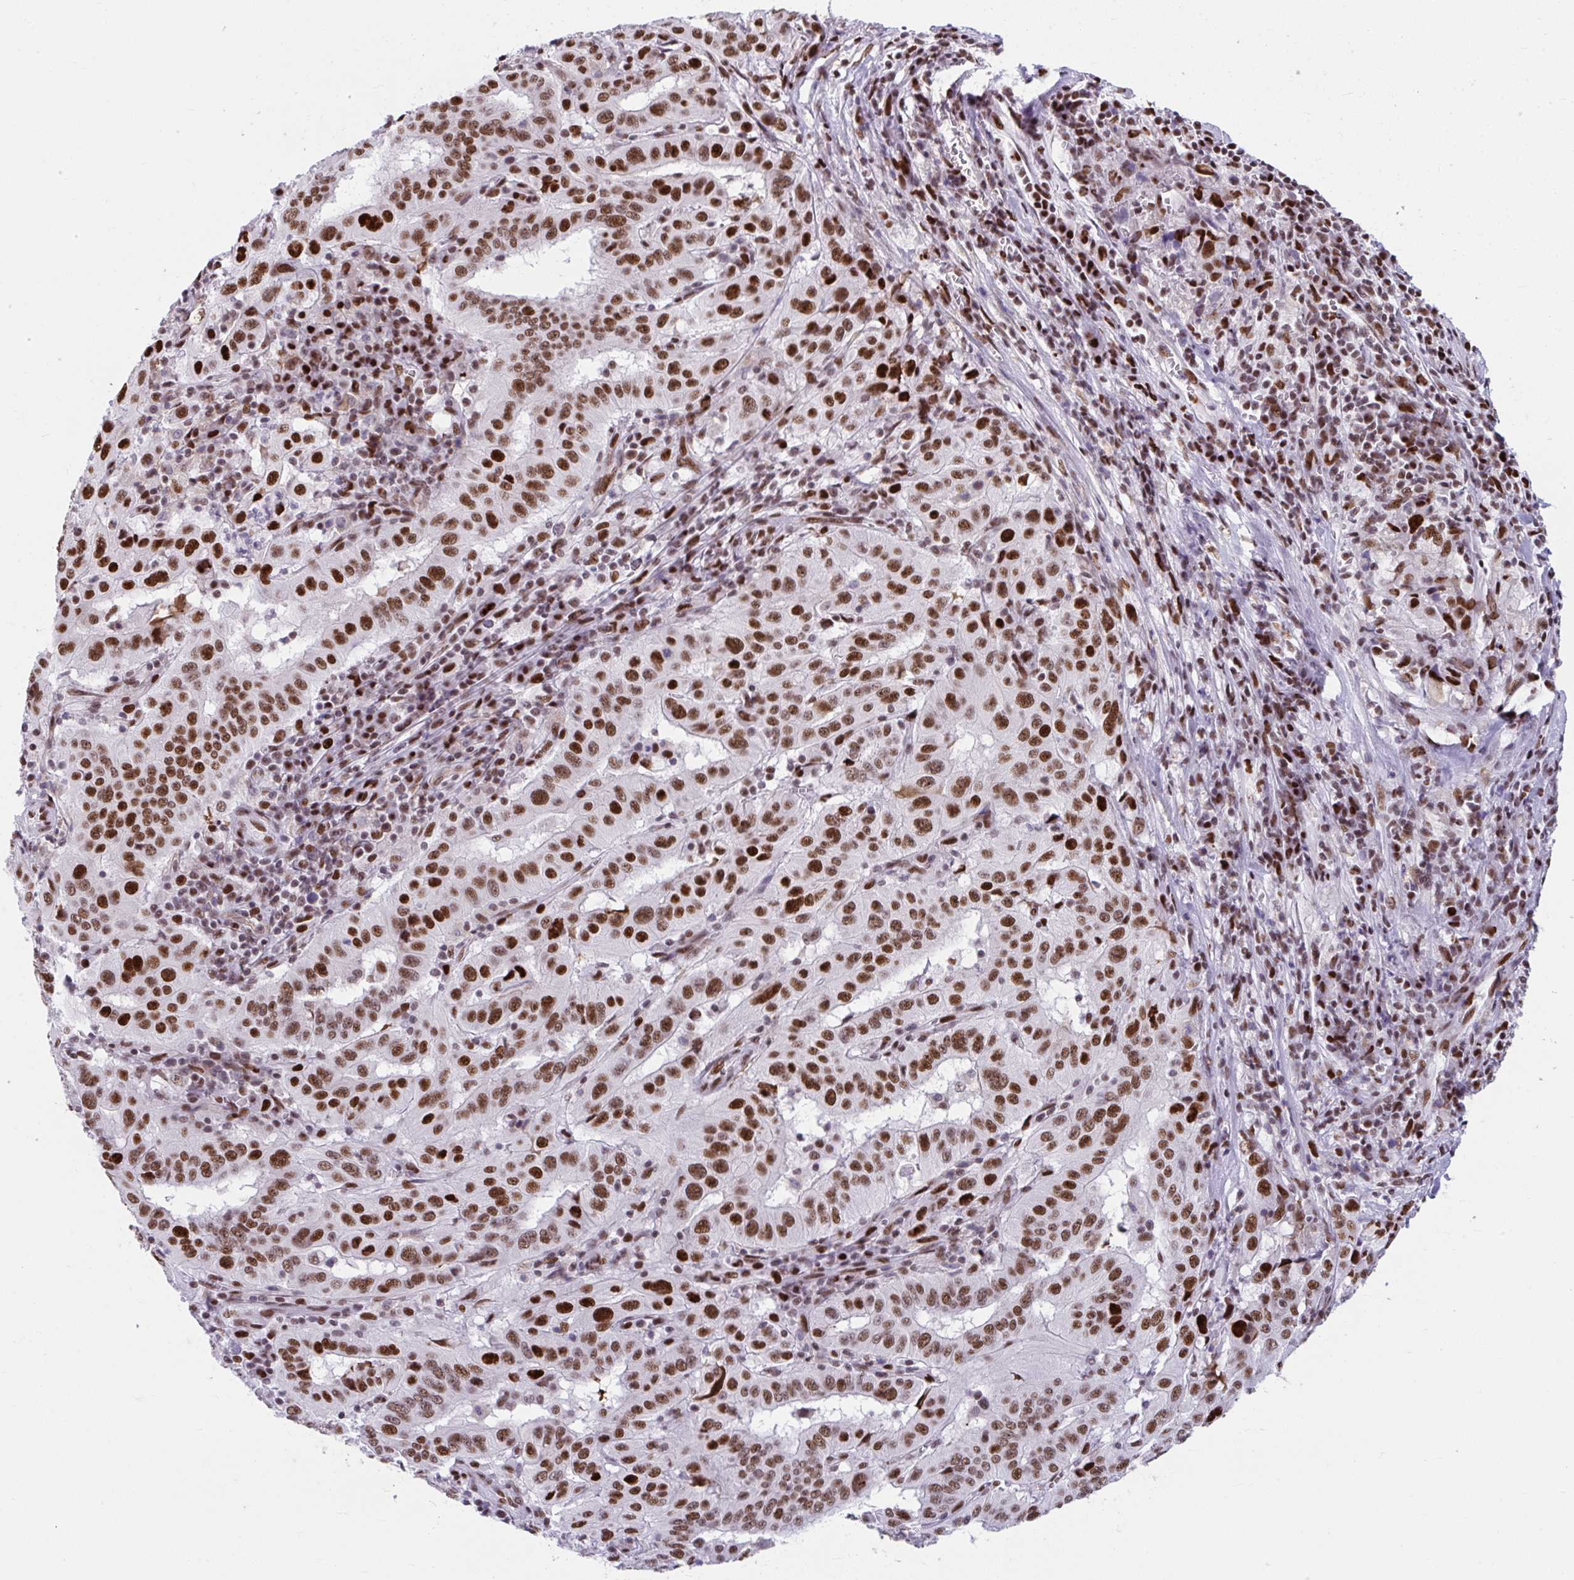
{"staining": {"intensity": "strong", "quantity": ">75%", "location": "nuclear"}, "tissue": "pancreatic cancer", "cell_type": "Tumor cells", "image_type": "cancer", "snomed": [{"axis": "morphology", "description": "Adenocarcinoma, NOS"}, {"axis": "topography", "description": "Pancreas"}], "caption": "DAB (3,3'-diaminobenzidine) immunohistochemical staining of human pancreatic cancer reveals strong nuclear protein positivity in about >75% of tumor cells.", "gene": "SLC35C2", "patient": {"sex": "male", "age": 63}}